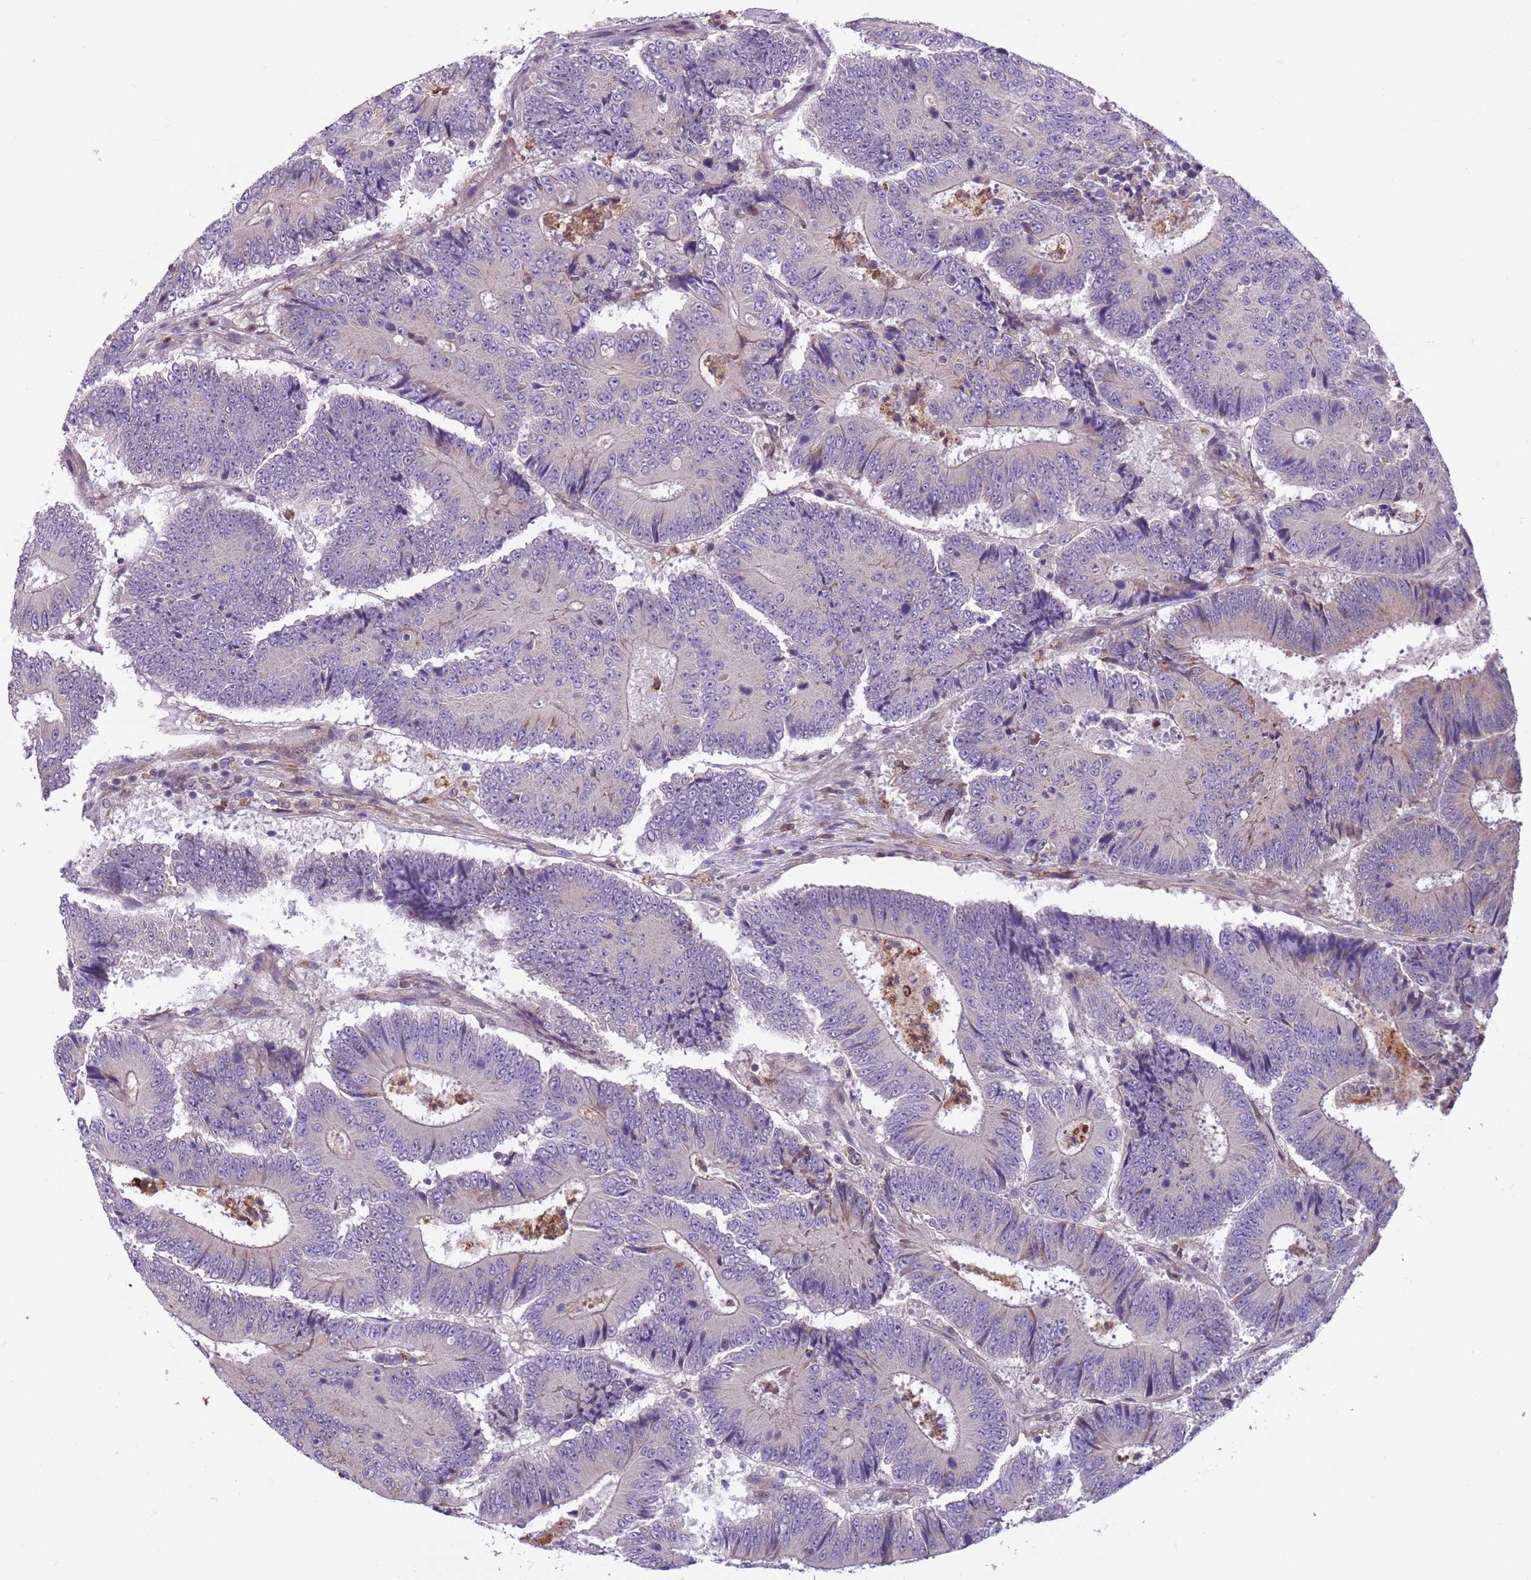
{"staining": {"intensity": "negative", "quantity": "none", "location": "none"}, "tissue": "colorectal cancer", "cell_type": "Tumor cells", "image_type": "cancer", "snomed": [{"axis": "morphology", "description": "Adenocarcinoma, NOS"}, {"axis": "topography", "description": "Colon"}], "caption": "The IHC photomicrograph has no significant expression in tumor cells of colorectal cancer tissue. (DAB (3,3'-diaminobenzidine) immunohistochemistry with hematoxylin counter stain).", "gene": "JAML", "patient": {"sex": "male", "age": 83}}